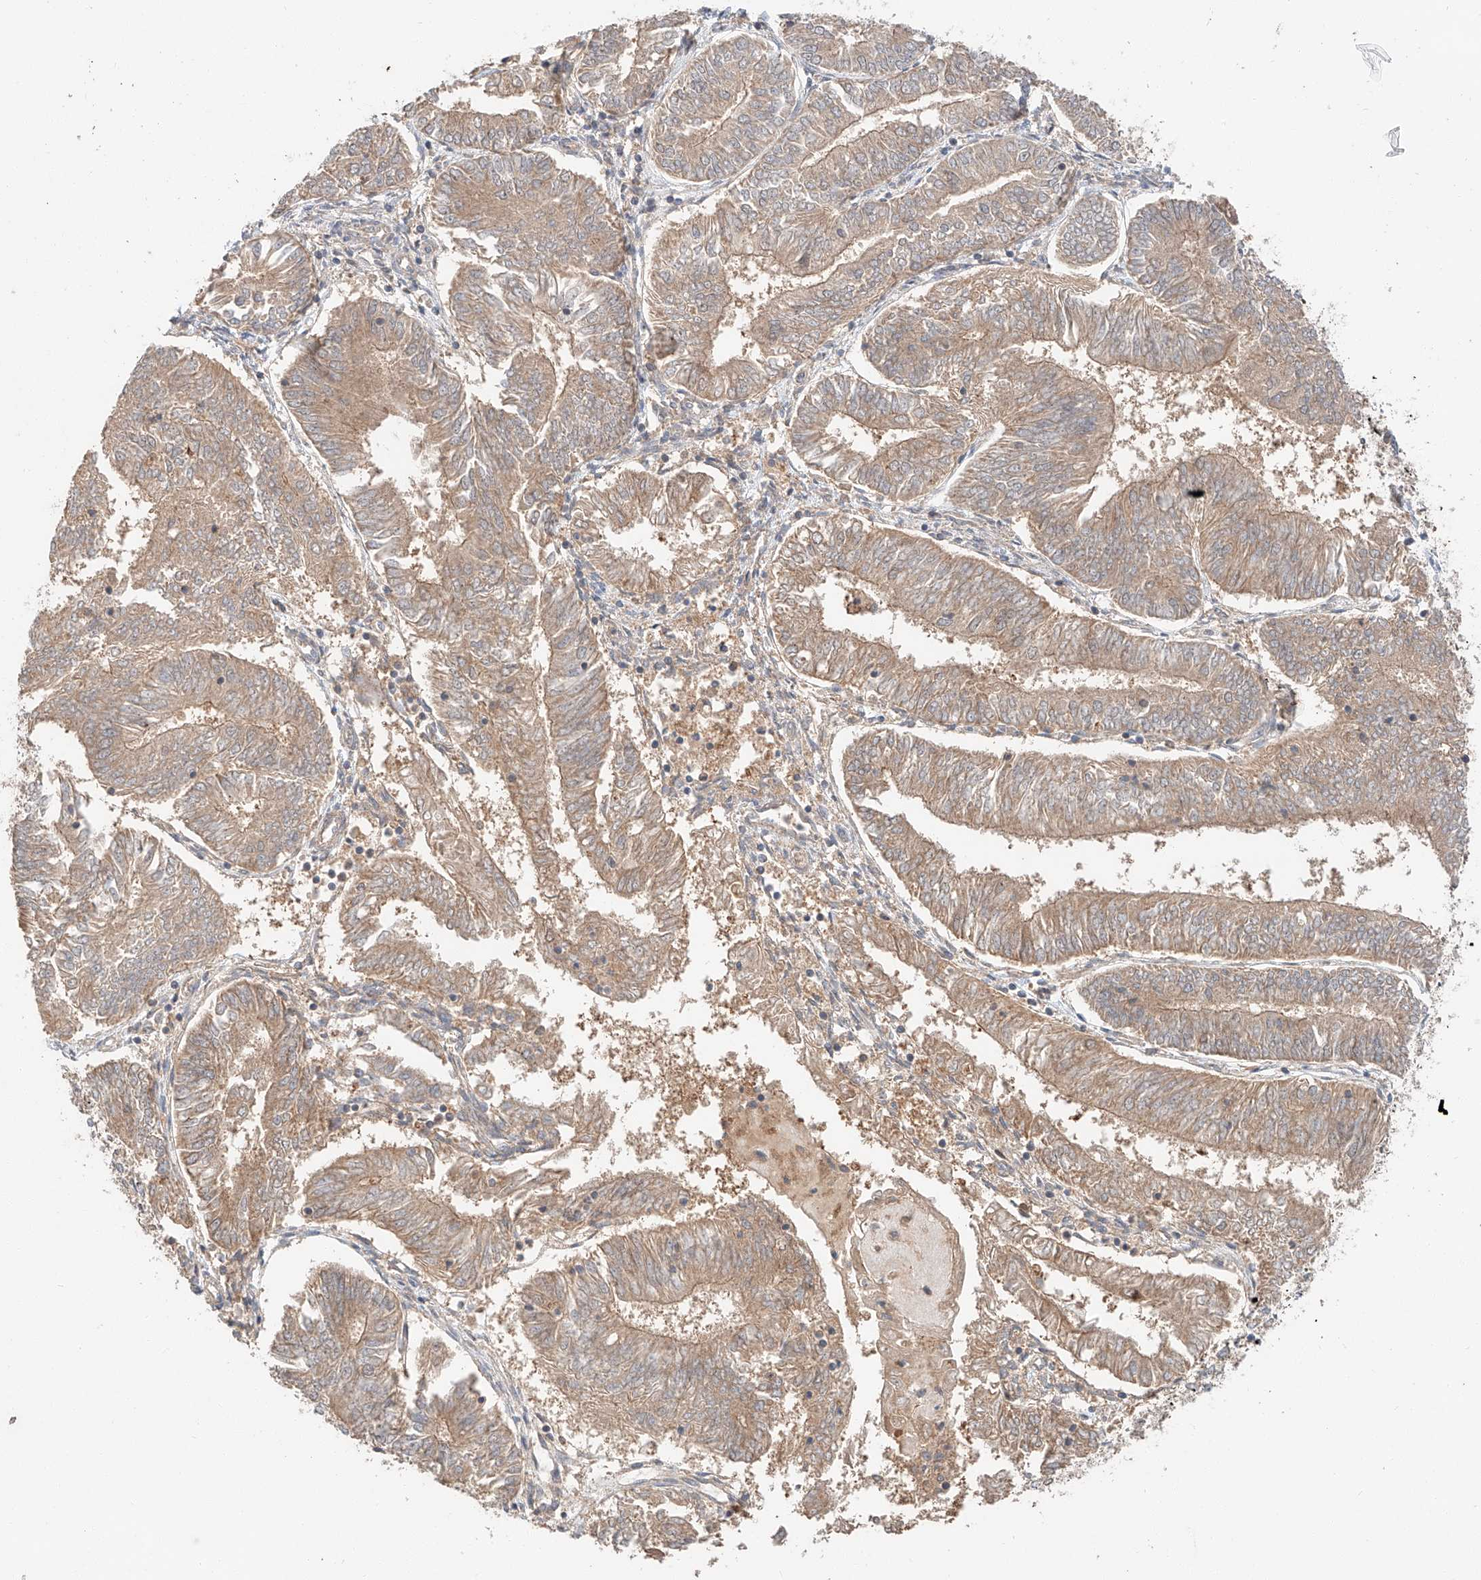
{"staining": {"intensity": "moderate", "quantity": ">75%", "location": "cytoplasmic/membranous"}, "tissue": "endometrial cancer", "cell_type": "Tumor cells", "image_type": "cancer", "snomed": [{"axis": "morphology", "description": "Adenocarcinoma, NOS"}, {"axis": "topography", "description": "Endometrium"}], "caption": "The histopathology image shows a brown stain indicating the presence of a protein in the cytoplasmic/membranous of tumor cells in adenocarcinoma (endometrial).", "gene": "XPNPEP1", "patient": {"sex": "female", "age": 58}}